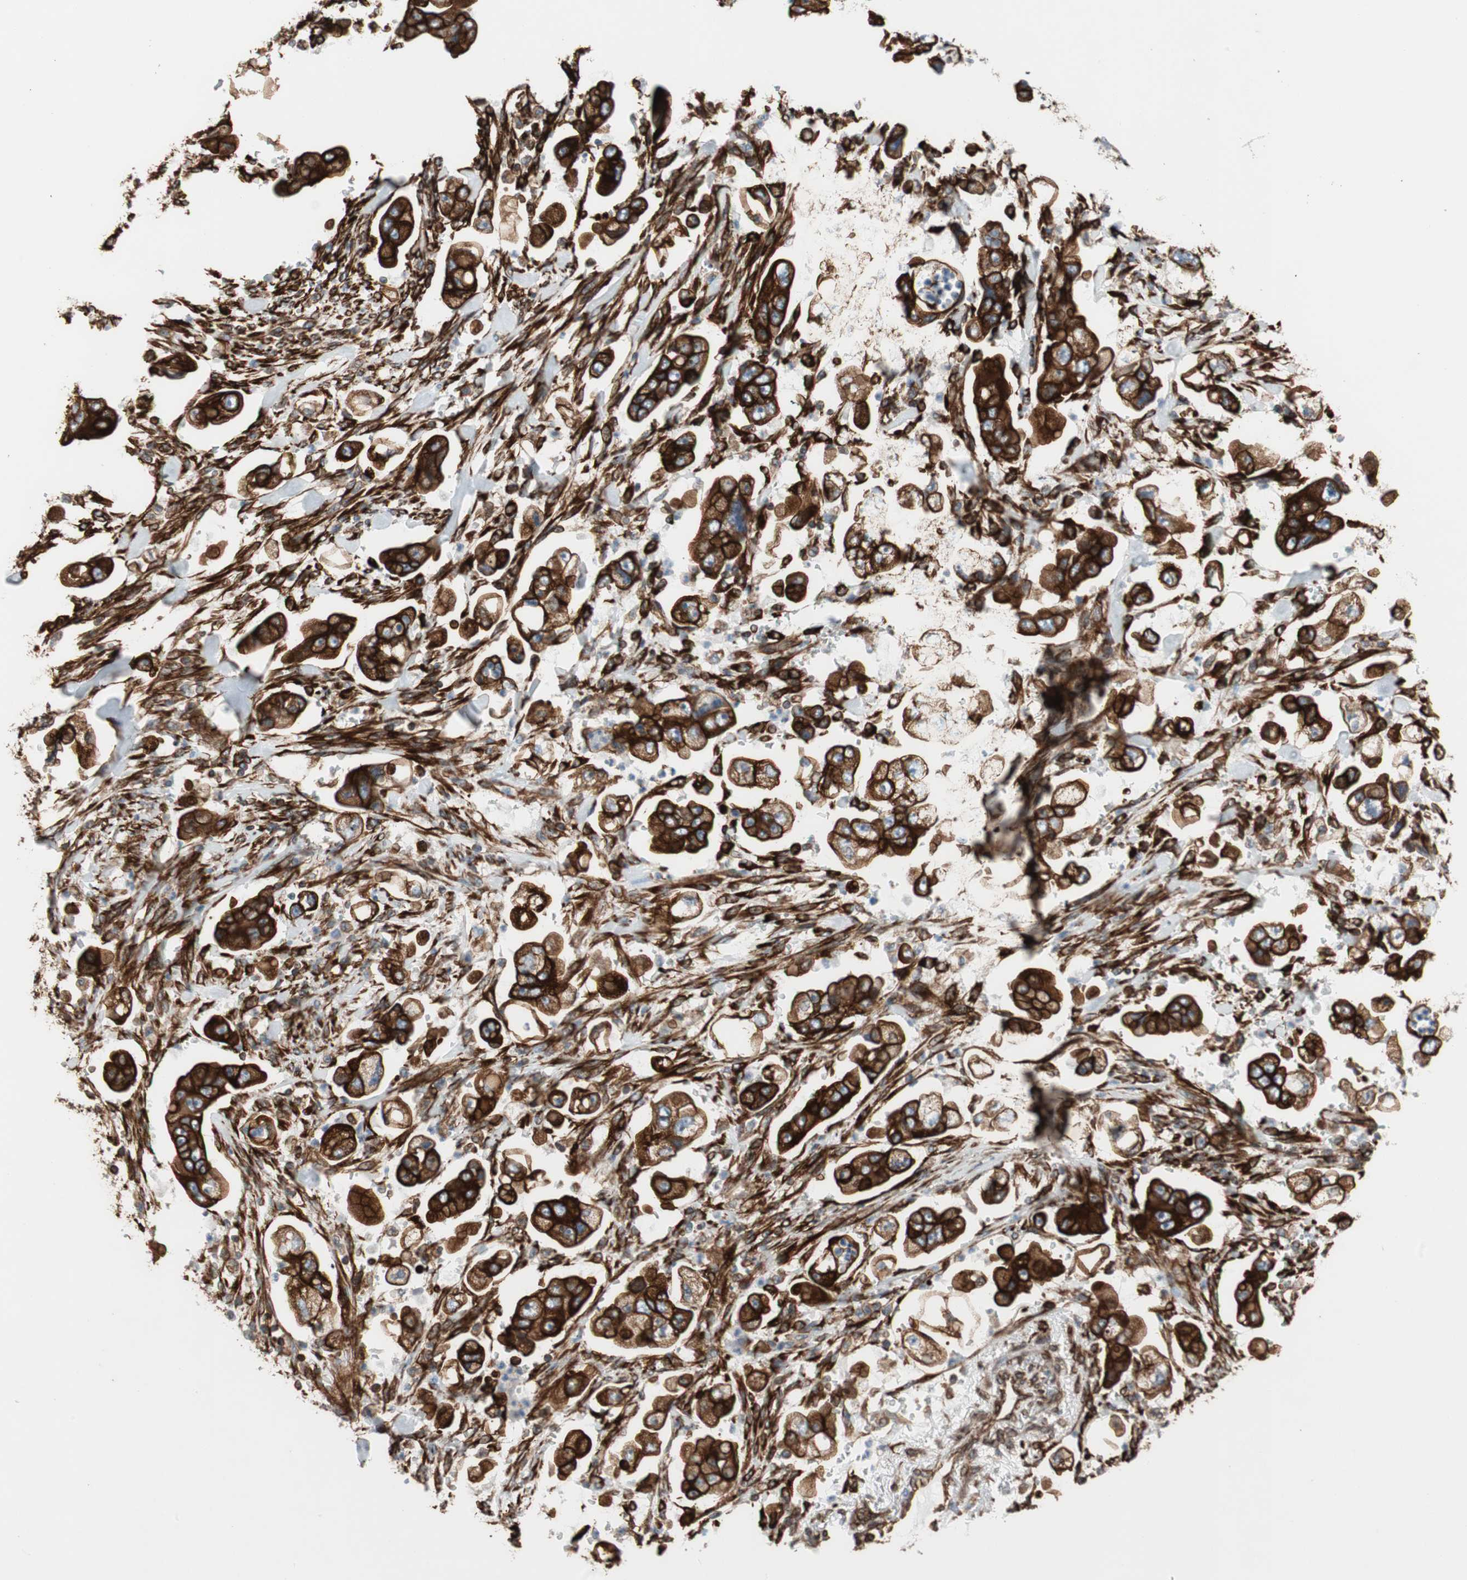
{"staining": {"intensity": "strong", "quantity": ">75%", "location": "cytoplasmic/membranous"}, "tissue": "stomach cancer", "cell_type": "Tumor cells", "image_type": "cancer", "snomed": [{"axis": "morphology", "description": "Adenocarcinoma, NOS"}, {"axis": "topography", "description": "Stomach"}], "caption": "Protein positivity by immunohistochemistry (IHC) exhibits strong cytoplasmic/membranous positivity in about >75% of tumor cells in adenocarcinoma (stomach). (DAB IHC, brown staining for protein, blue staining for nuclei).", "gene": "TCTA", "patient": {"sex": "male", "age": 62}}